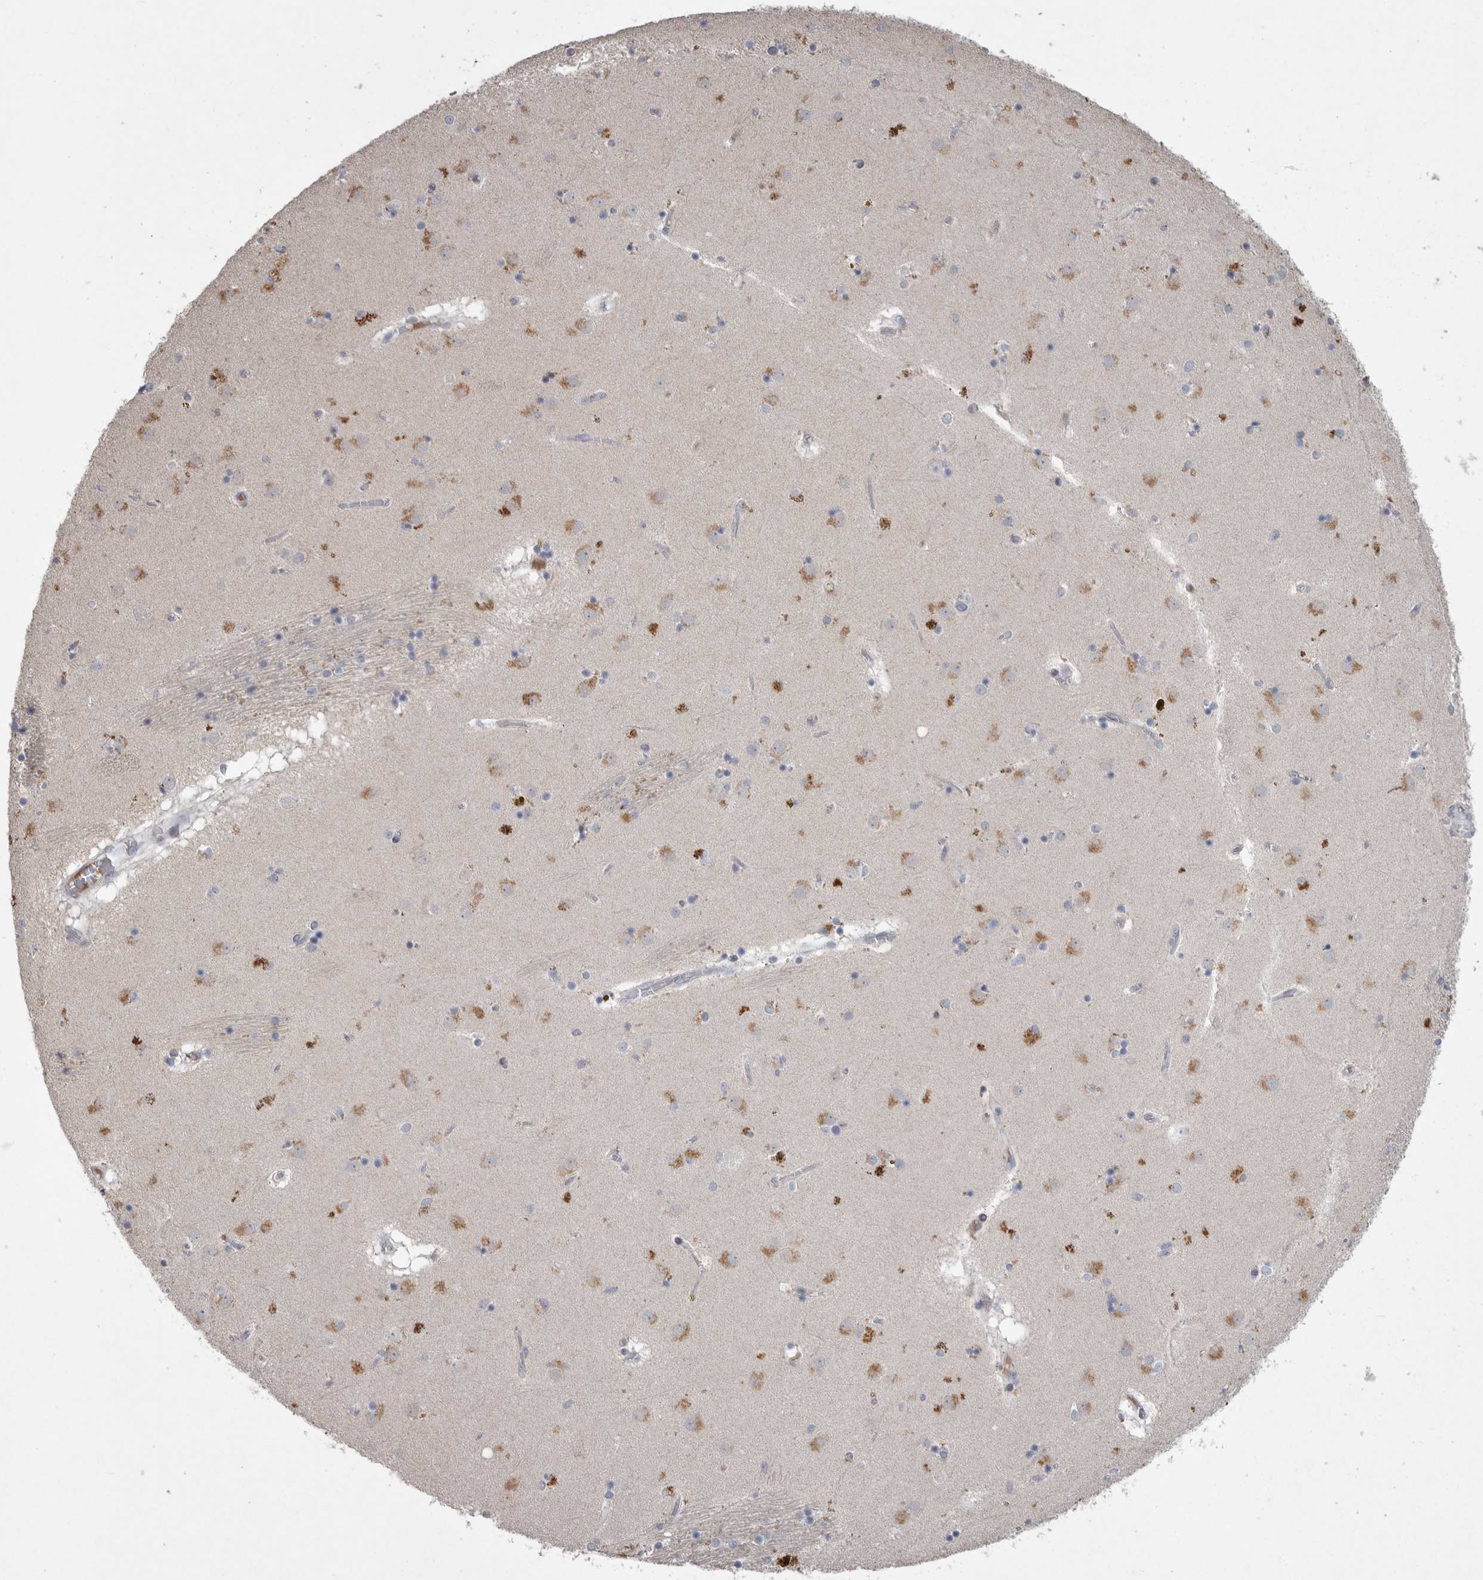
{"staining": {"intensity": "moderate", "quantity": "25%-75%", "location": "cytoplasmic/membranous"}, "tissue": "caudate", "cell_type": "Glial cells", "image_type": "normal", "snomed": [{"axis": "morphology", "description": "Normal tissue, NOS"}, {"axis": "topography", "description": "Lateral ventricle wall"}], "caption": "Benign caudate shows moderate cytoplasmic/membranous expression in about 25%-75% of glial cells (DAB IHC with brightfield microscopy, high magnification)..", "gene": "CRP", "patient": {"sex": "male", "age": 70}}